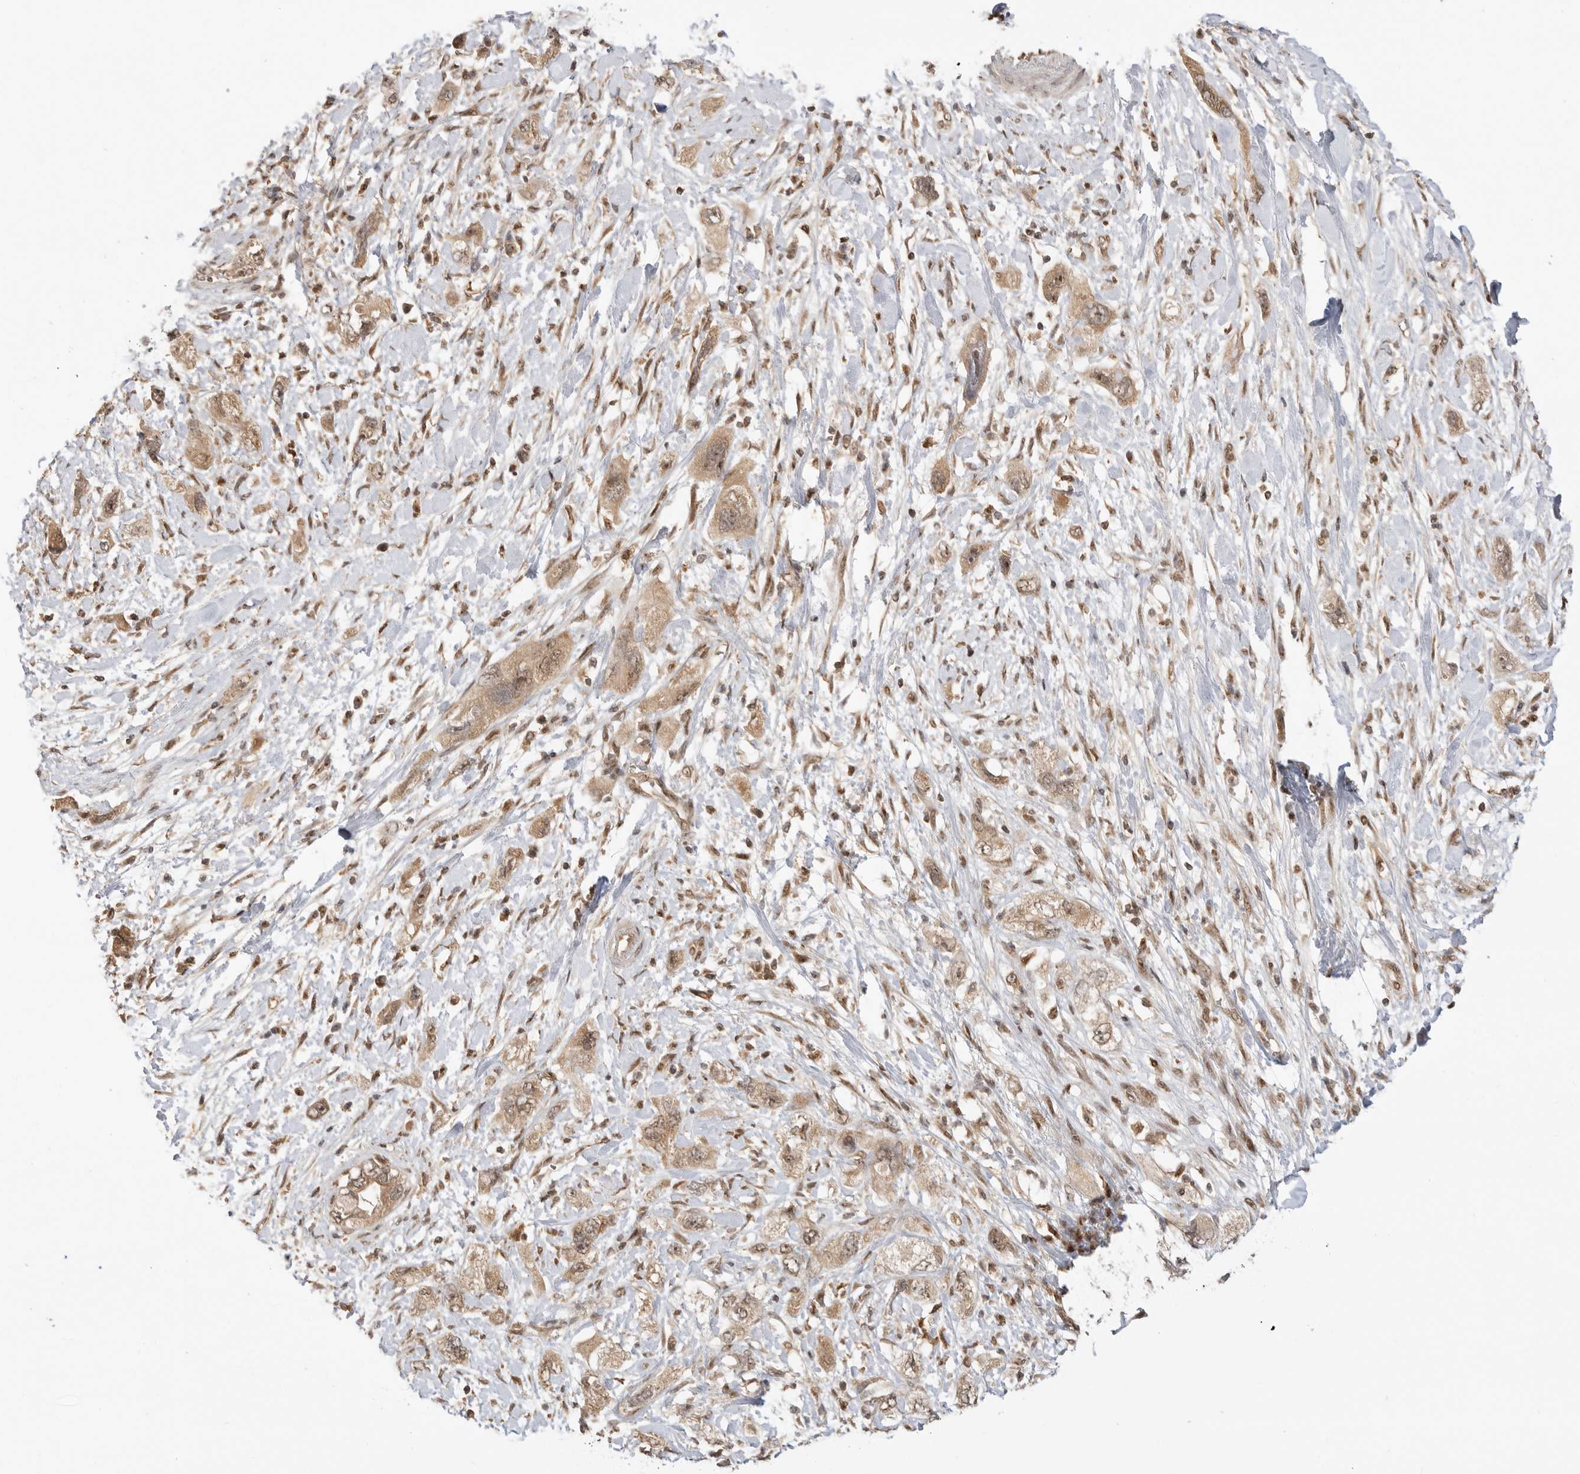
{"staining": {"intensity": "moderate", "quantity": ">75%", "location": "cytoplasmic/membranous"}, "tissue": "pancreatic cancer", "cell_type": "Tumor cells", "image_type": "cancer", "snomed": [{"axis": "morphology", "description": "Adenocarcinoma, NOS"}, {"axis": "topography", "description": "Pancreas"}], "caption": "Tumor cells reveal medium levels of moderate cytoplasmic/membranous expression in approximately >75% of cells in pancreatic cancer.", "gene": "ALKAL1", "patient": {"sex": "female", "age": 73}}